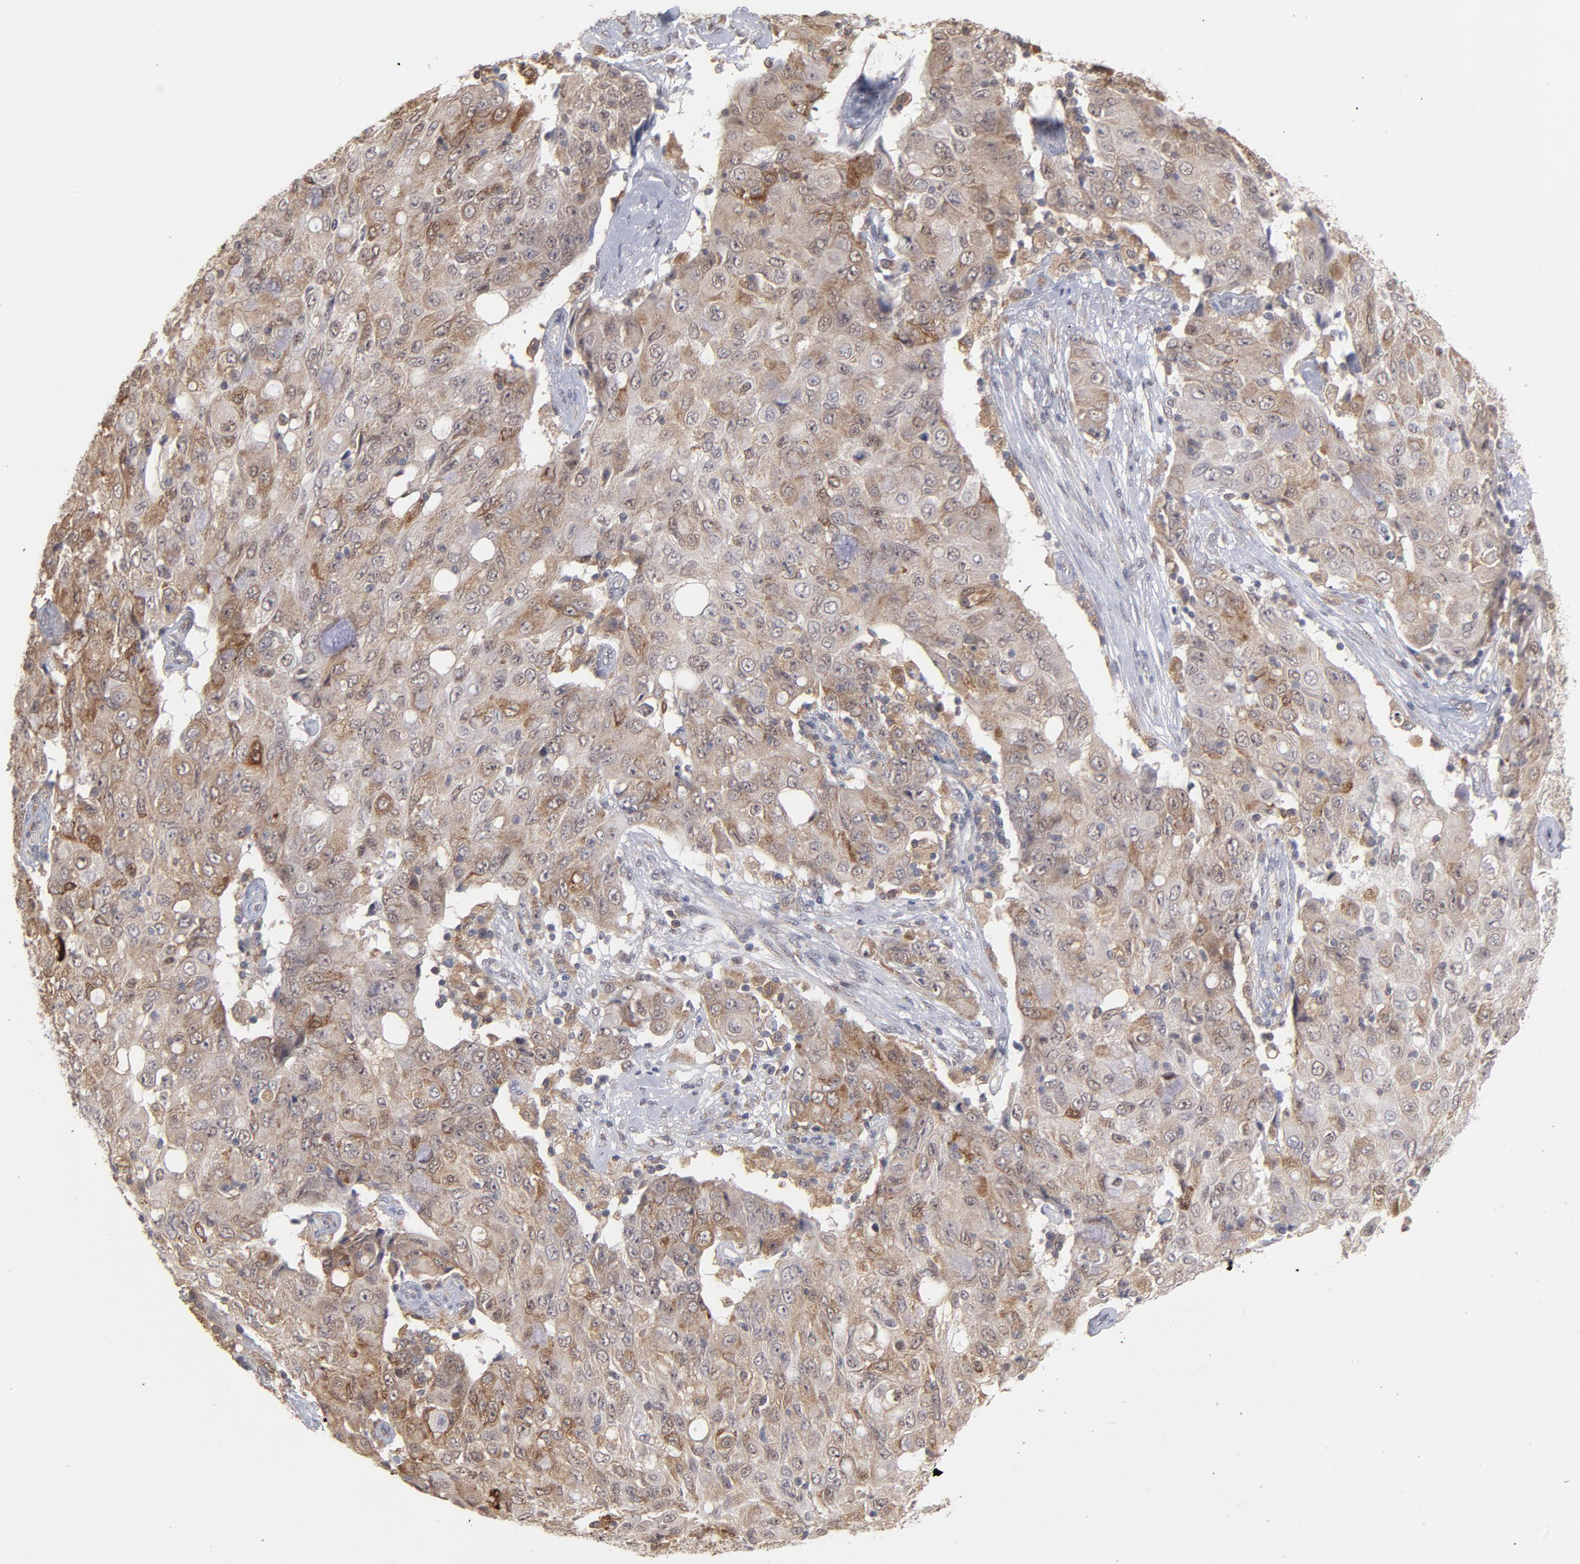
{"staining": {"intensity": "moderate", "quantity": ">75%", "location": "cytoplasmic/membranous"}, "tissue": "ovarian cancer", "cell_type": "Tumor cells", "image_type": "cancer", "snomed": [{"axis": "morphology", "description": "Carcinoma, endometroid"}, {"axis": "topography", "description": "Ovary"}], "caption": "The immunohistochemical stain labels moderate cytoplasmic/membranous expression in tumor cells of endometroid carcinoma (ovarian) tissue.", "gene": "OAS1", "patient": {"sex": "female", "age": 42}}